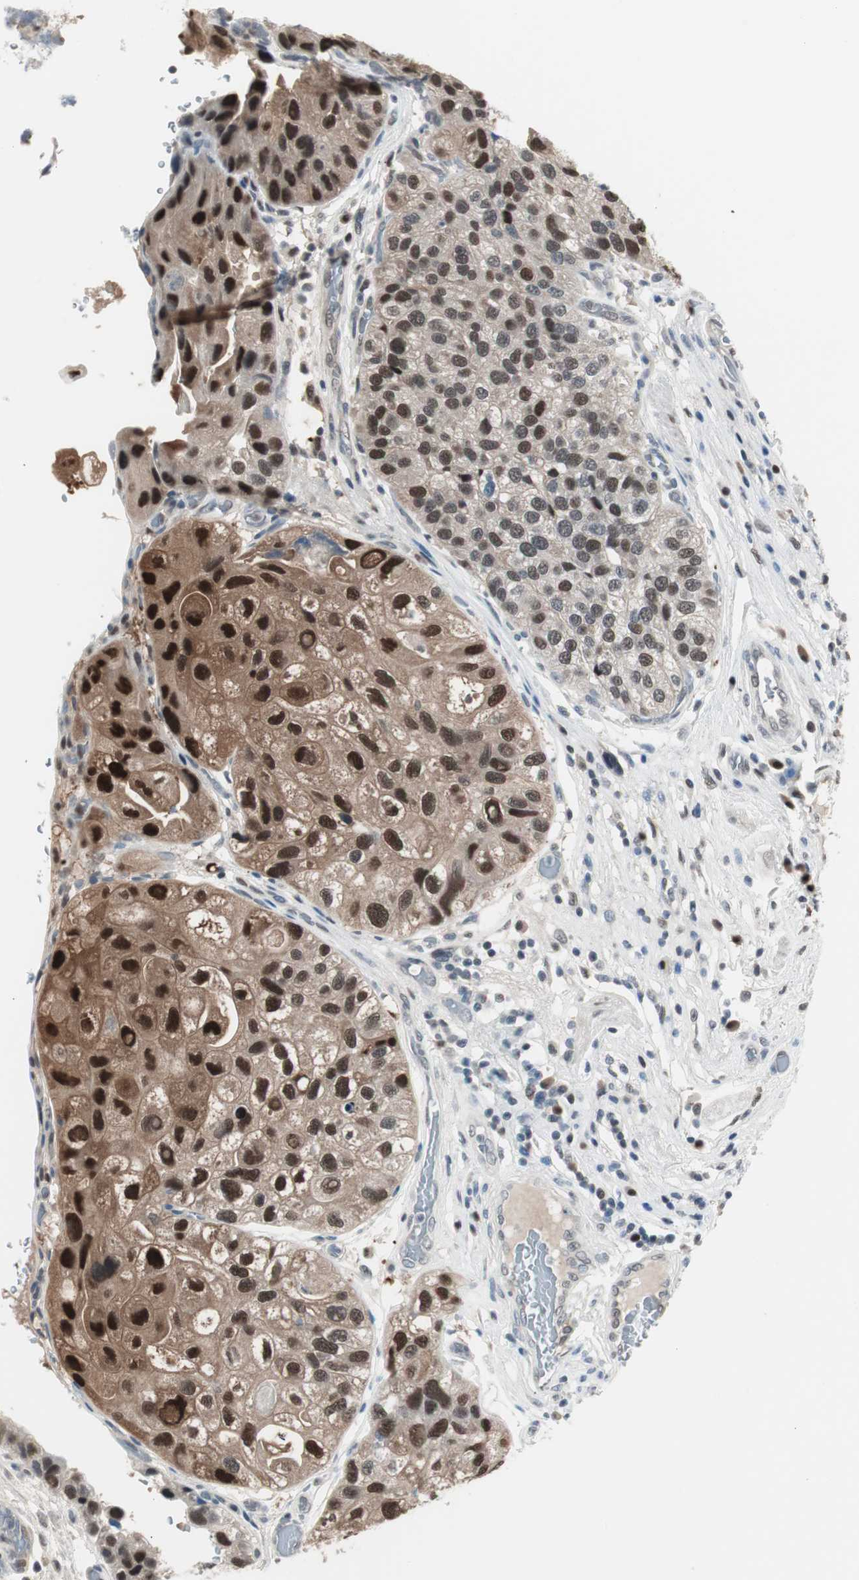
{"staining": {"intensity": "strong", "quantity": "25%-75%", "location": "nuclear"}, "tissue": "urothelial cancer", "cell_type": "Tumor cells", "image_type": "cancer", "snomed": [{"axis": "morphology", "description": "Urothelial carcinoma, High grade"}, {"axis": "topography", "description": "Urinary bladder"}], "caption": "Strong nuclear positivity is seen in approximately 25%-75% of tumor cells in urothelial cancer.", "gene": "LONP2", "patient": {"sex": "female", "age": 64}}